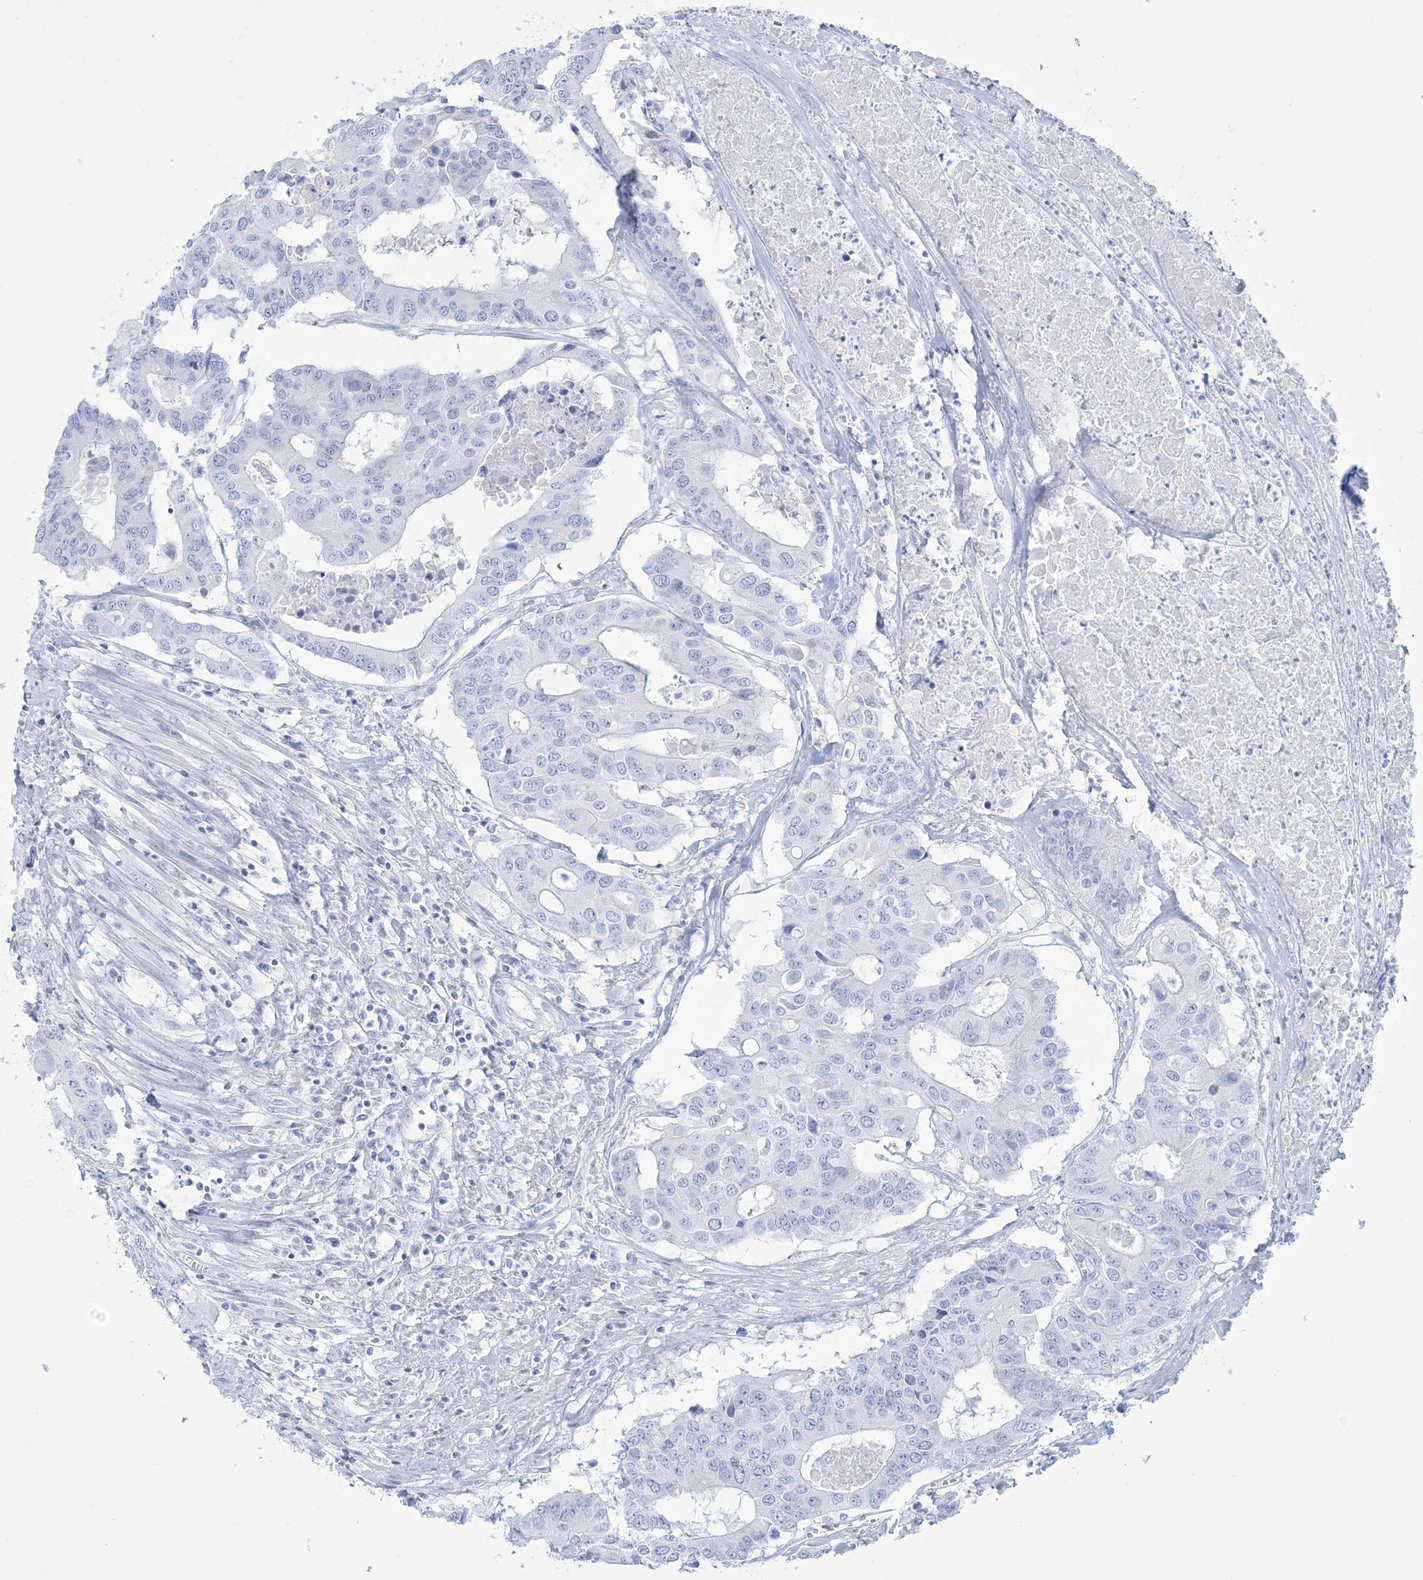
{"staining": {"intensity": "negative", "quantity": "none", "location": "none"}, "tissue": "colorectal cancer", "cell_type": "Tumor cells", "image_type": "cancer", "snomed": [{"axis": "morphology", "description": "Adenocarcinoma, NOS"}, {"axis": "topography", "description": "Colon"}], "caption": "DAB (3,3'-diaminobenzidine) immunohistochemical staining of colorectal adenocarcinoma reveals no significant staining in tumor cells.", "gene": "ADGB", "patient": {"sex": "male", "age": 77}}